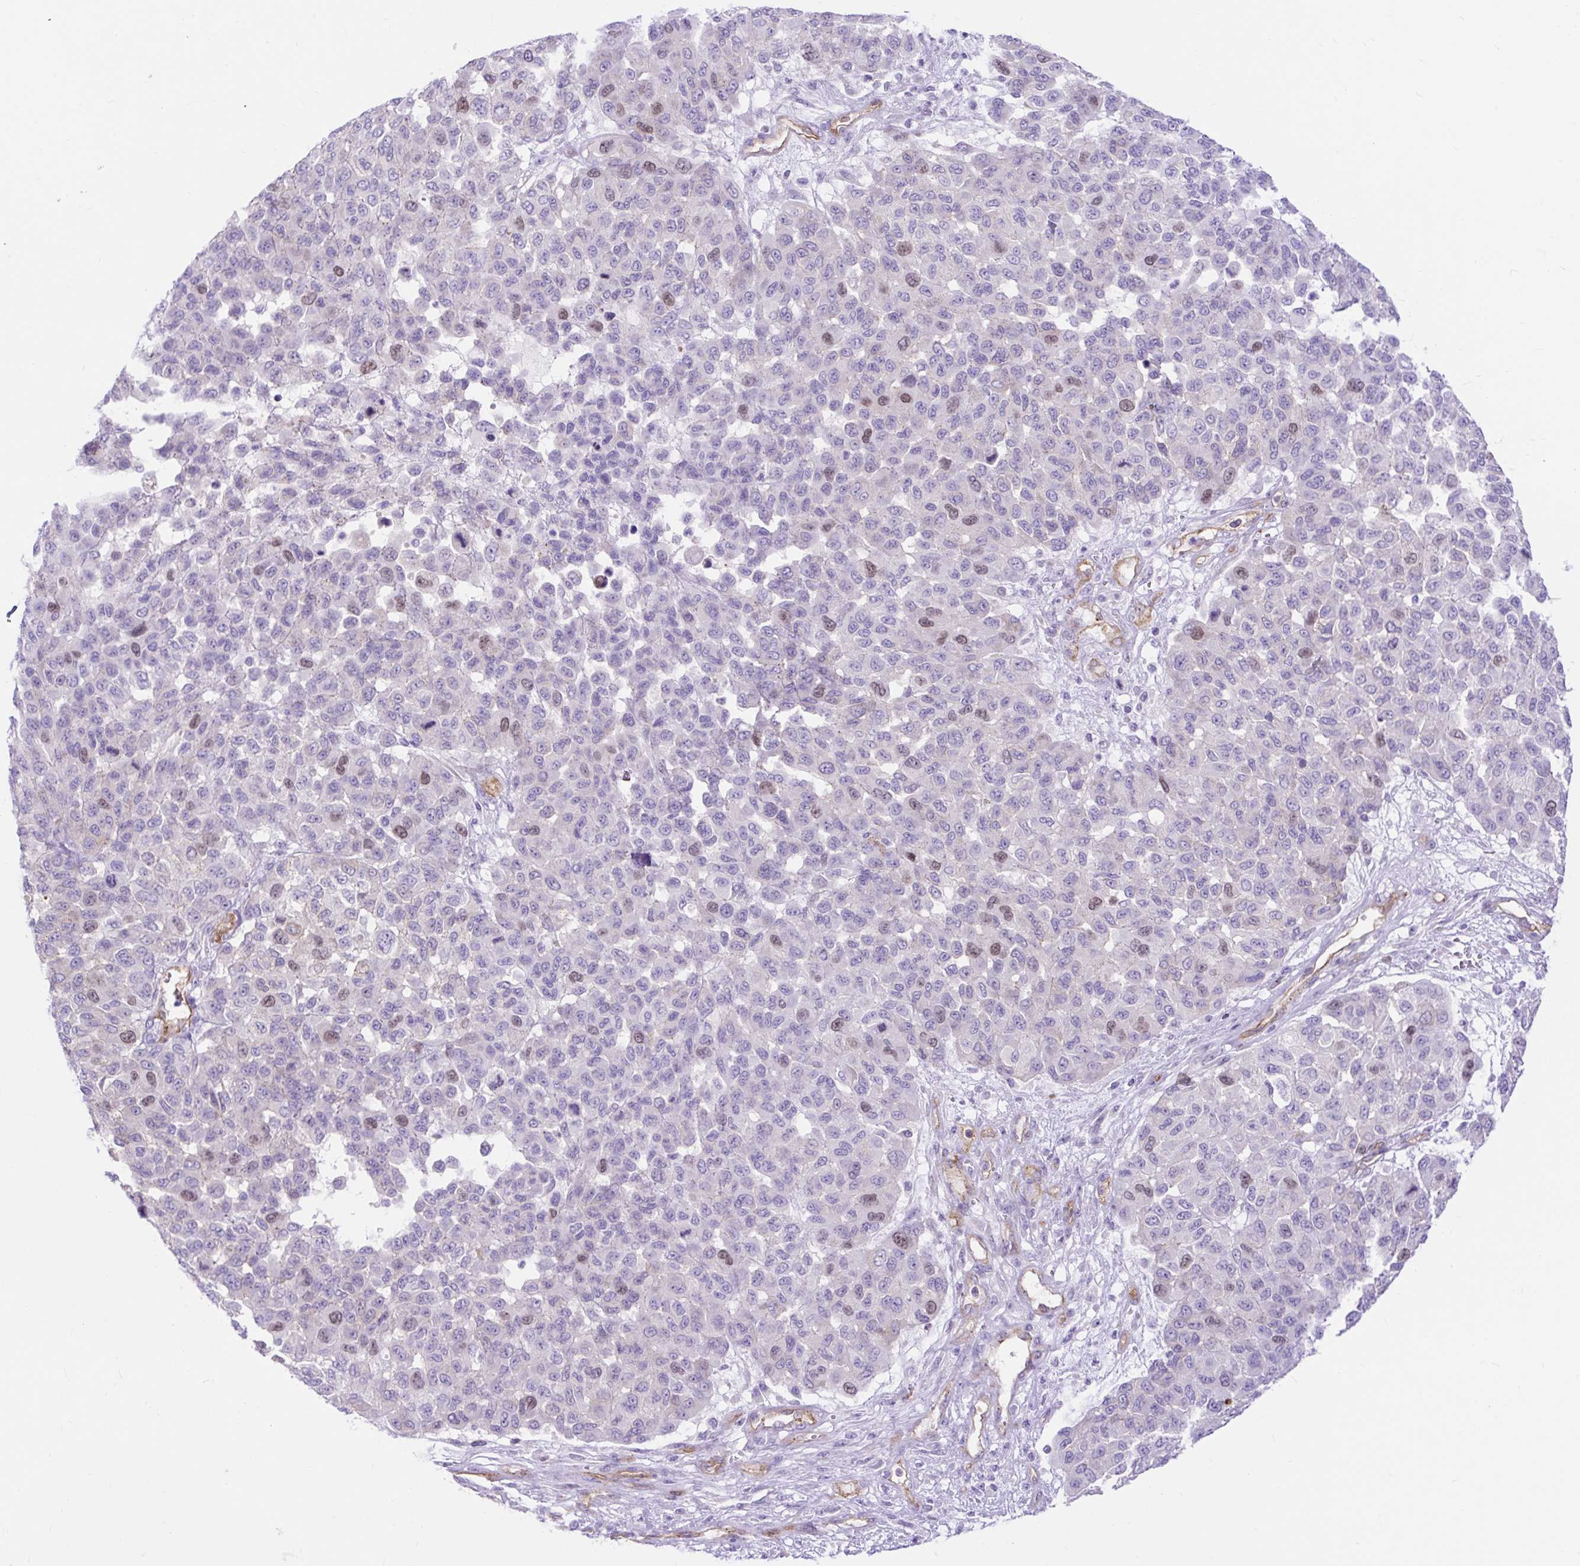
{"staining": {"intensity": "weak", "quantity": "<25%", "location": "nuclear"}, "tissue": "melanoma", "cell_type": "Tumor cells", "image_type": "cancer", "snomed": [{"axis": "morphology", "description": "Malignant melanoma, NOS"}, {"axis": "topography", "description": "Skin"}], "caption": "Tumor cells show no significant expression in malignant melanoma.", "gene": "HIP1R", "patient": {"sex": "male", "age": 62}}